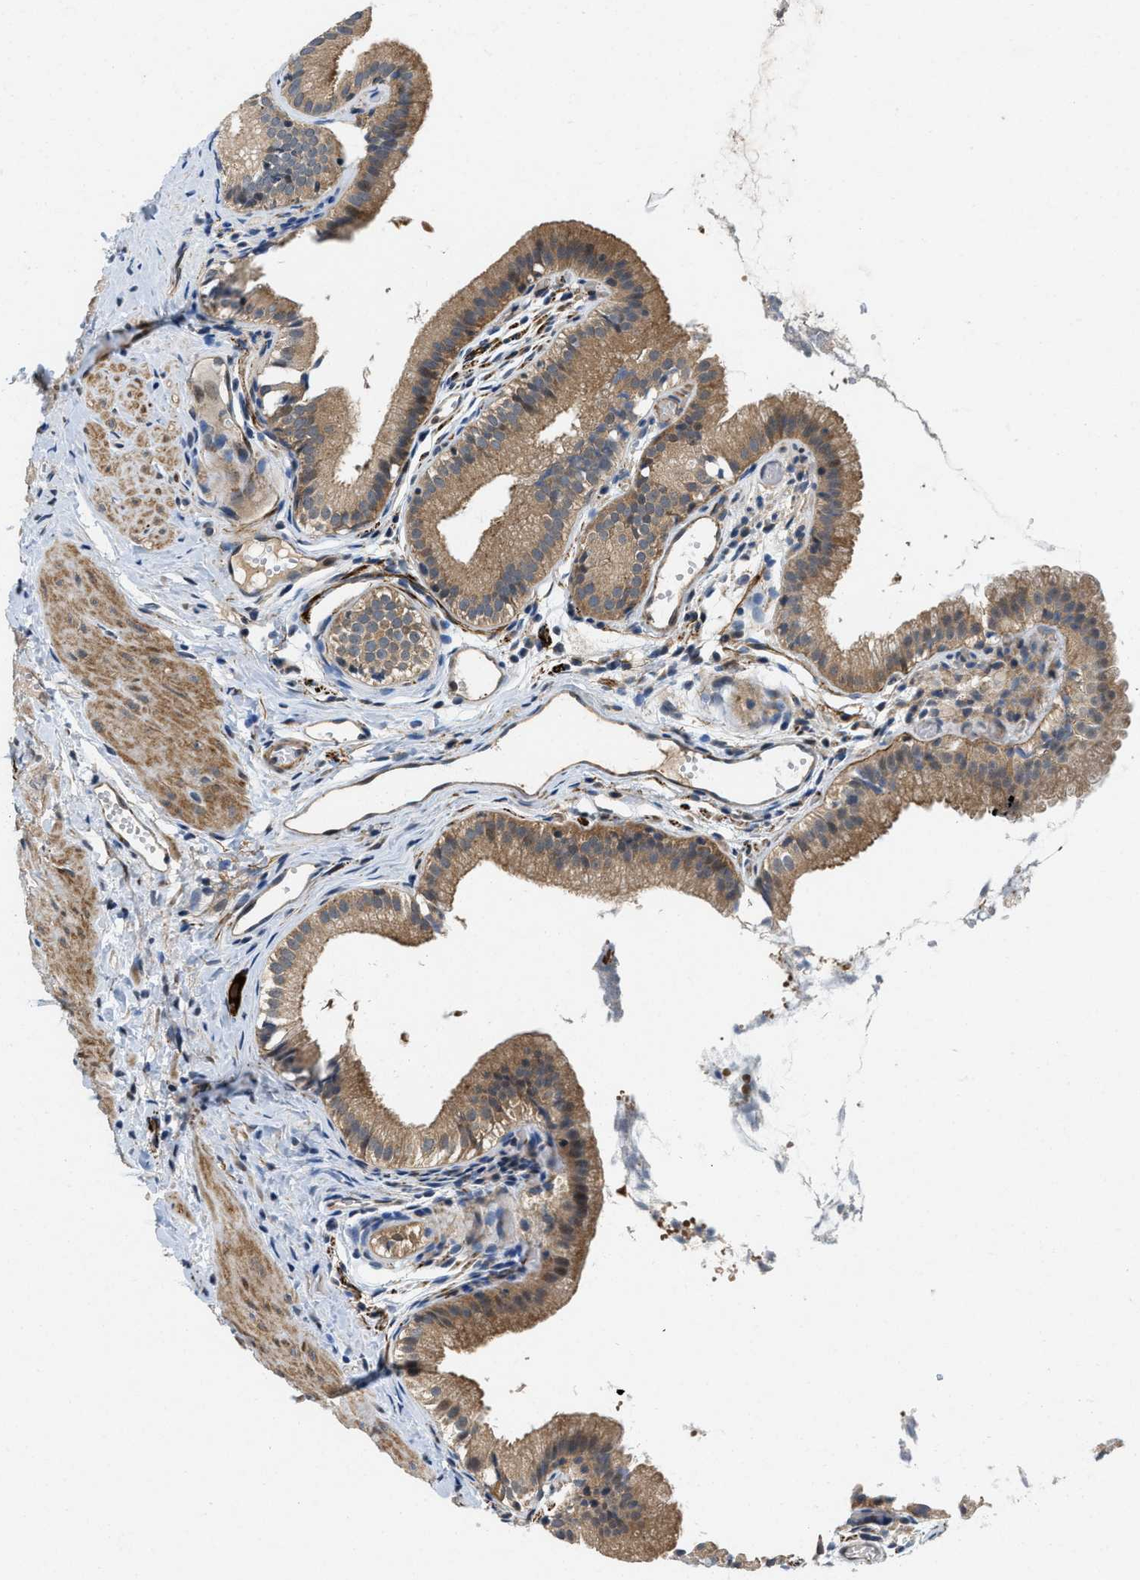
{"staining": {"intensity": "moderate", "quantity": ">75%", "location": "cytoplasmic/membranous"}, "tissue": "gallbladder", "cell_type": "Glandular cells", "image_type": "normal", "snomed": [{"axis": "morphology", "description": "Normal tissue, NOS"}, {"axis": "topography", "description": "Gallbladder"}], "caption": "Glandular cells demonstrate moderate cytoplasmic/membranous positivity in about >75% of cells in unremarkable gallbladder.", "gene": "ZNF599", "patient": {"sex": "female", "age": 26}}